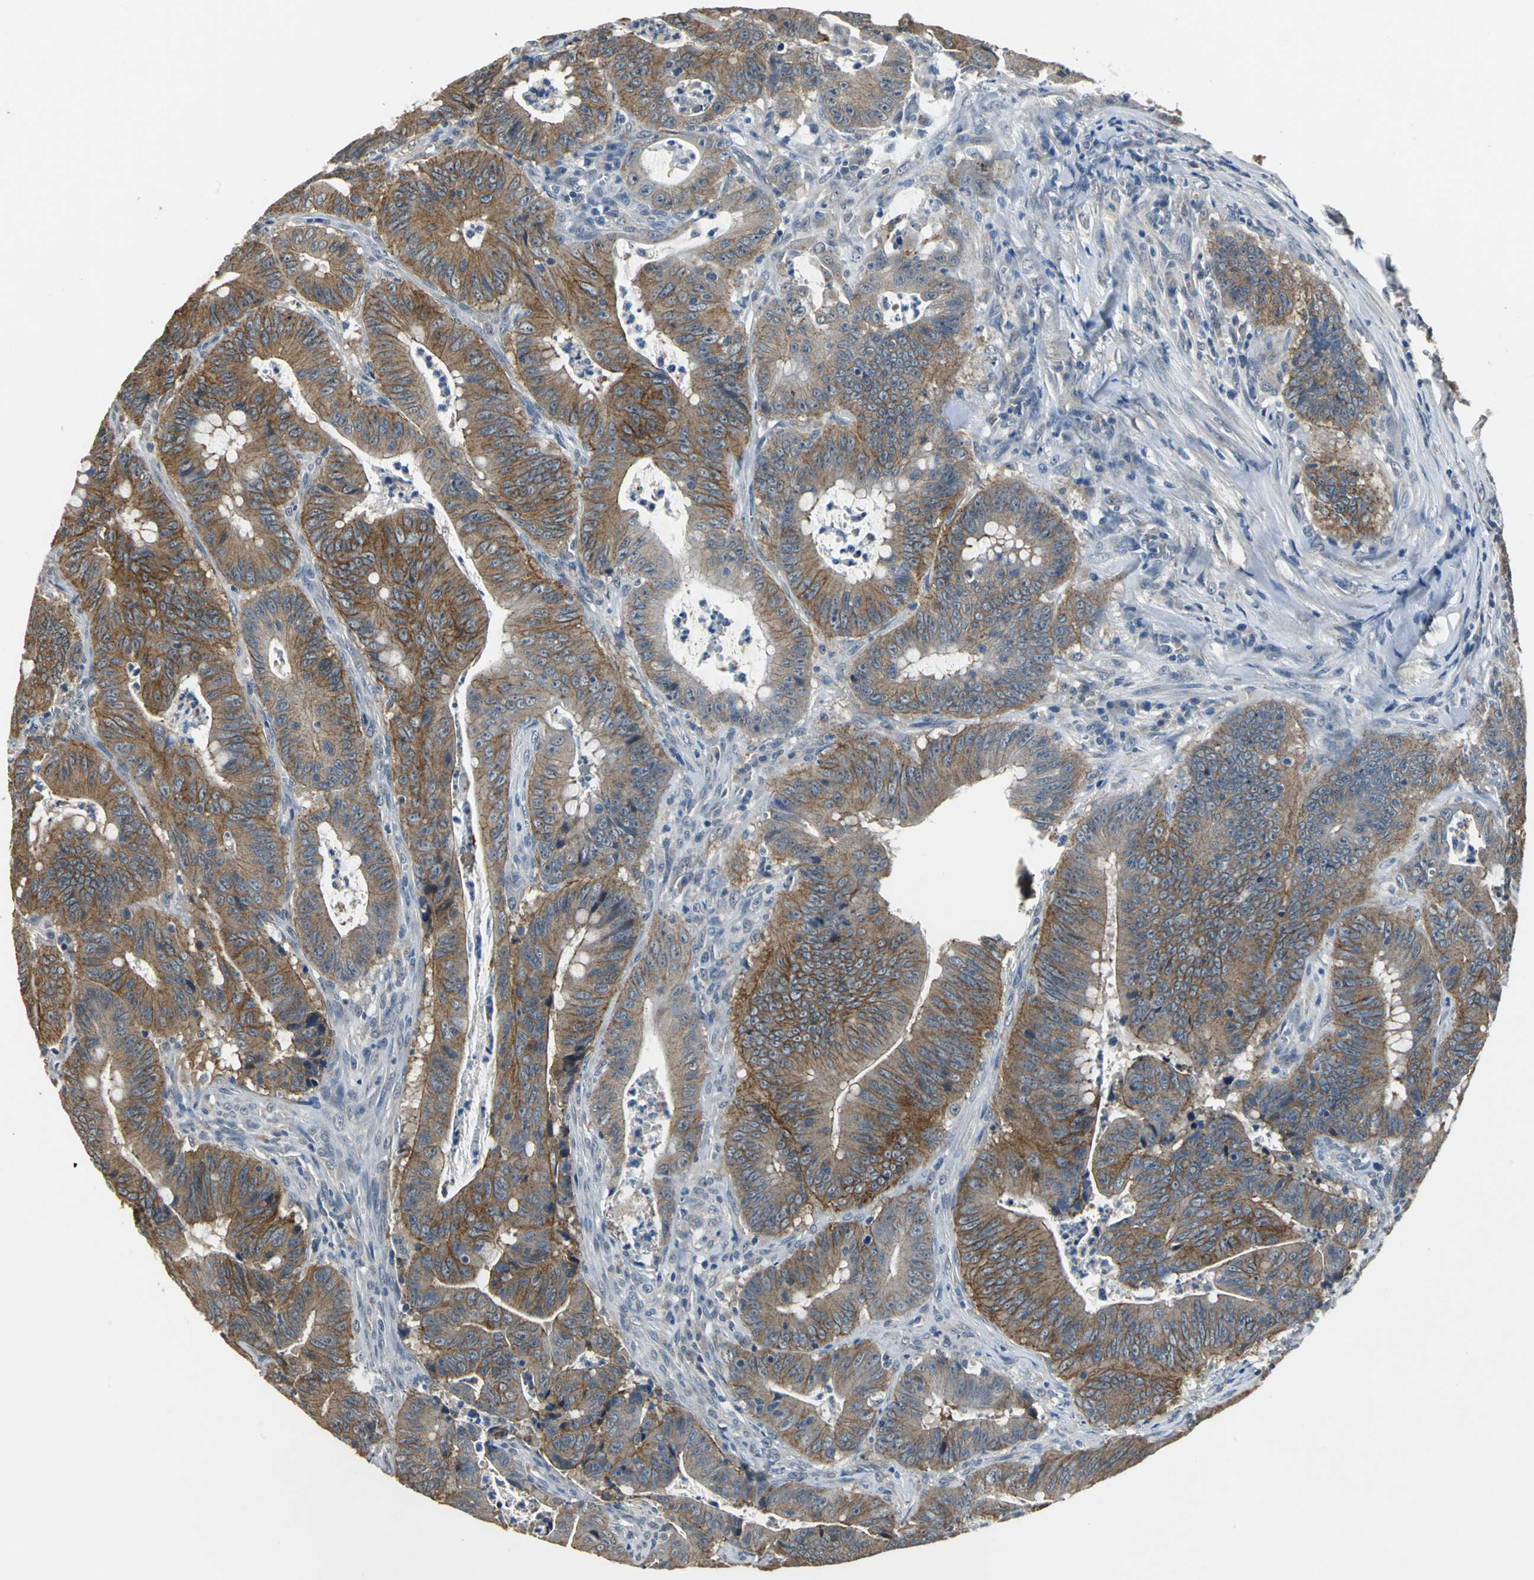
{"staining": {"intensity": "strong", "quantity": ">75%", "location": "cytoplasmic/membranous"}, "tissue": "colorectal cancer", "cell_type": "Tumor cells", "image_type": "cancer", "snomed": [{"axis": "morphology", "description": "Adenocarcinoma, NOS"}, {"axis": "topography", "description": "Colon"}], "caption": "IHC (DAB) staining of human colorectal adenocarcinoma reveals strong cytoplasmic/membranous protein positivity in approximately >75% of tumor cells. (DAB (3,3'-diaminobenzidine) IHC, brown staining for protein, blue staining for nuclei).", "gene": "OCLN", "patient": {"sex": "male", "age": 45}}